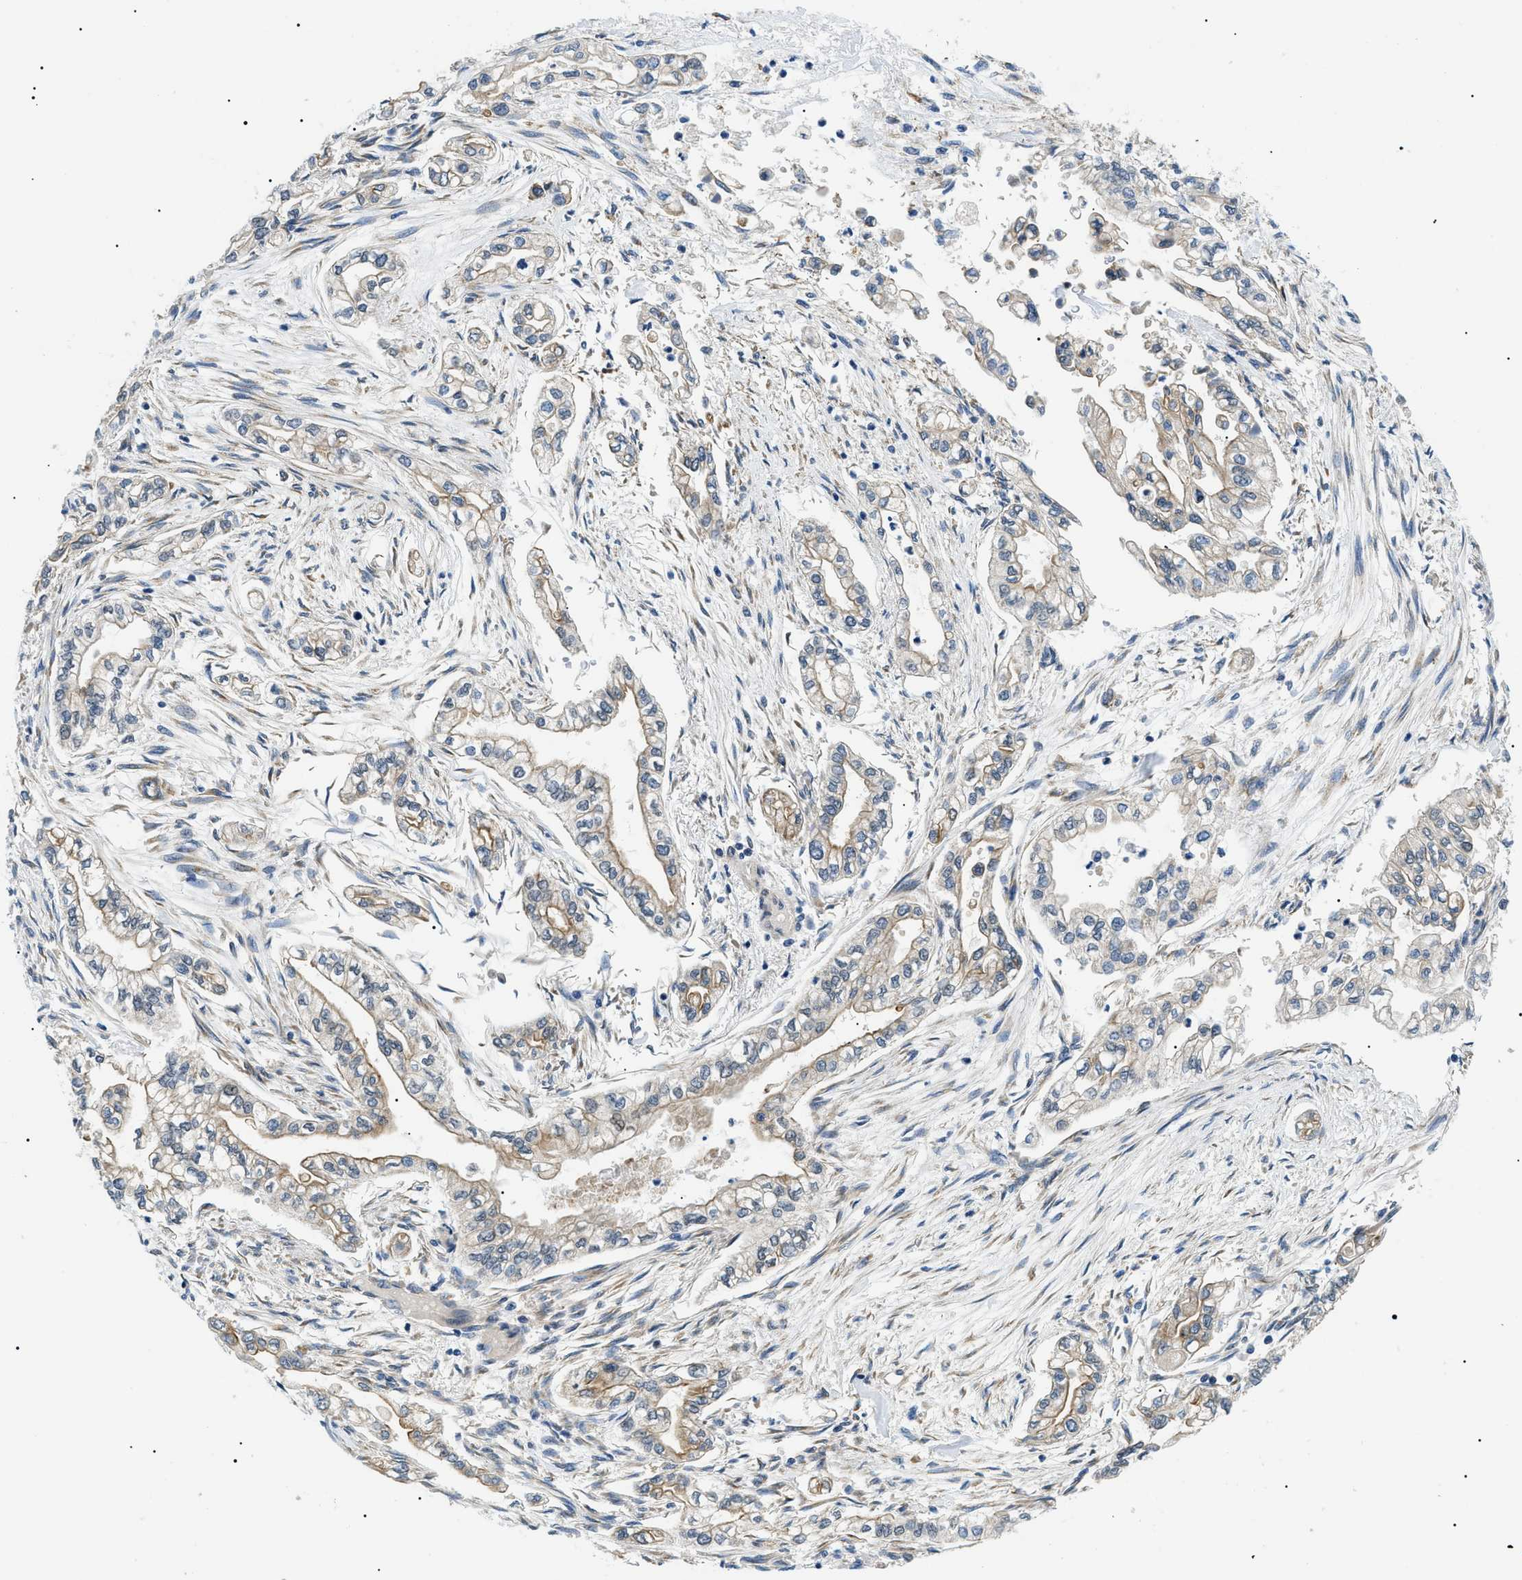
{"staining": {"intensity": "weak", "quantity": "<25%", "location": "cytoplasmic/membranous"}, "tissue": "pancreatic cancer", "cell_type": "Tumor cells", "image_type": "cancer", "snomed": [{"axis": "morphology", "description": "Normal tissue, NOS"}, {"axis": "topography", "description": "Pancreas"}], "caption": "Immunohistochemistry micrograph of pancreatic cancer stained for a protein (brown), which displays no expression in tumor cells.", "gene": "CWC25", "patient": {"sex": "male", "age": 42}}